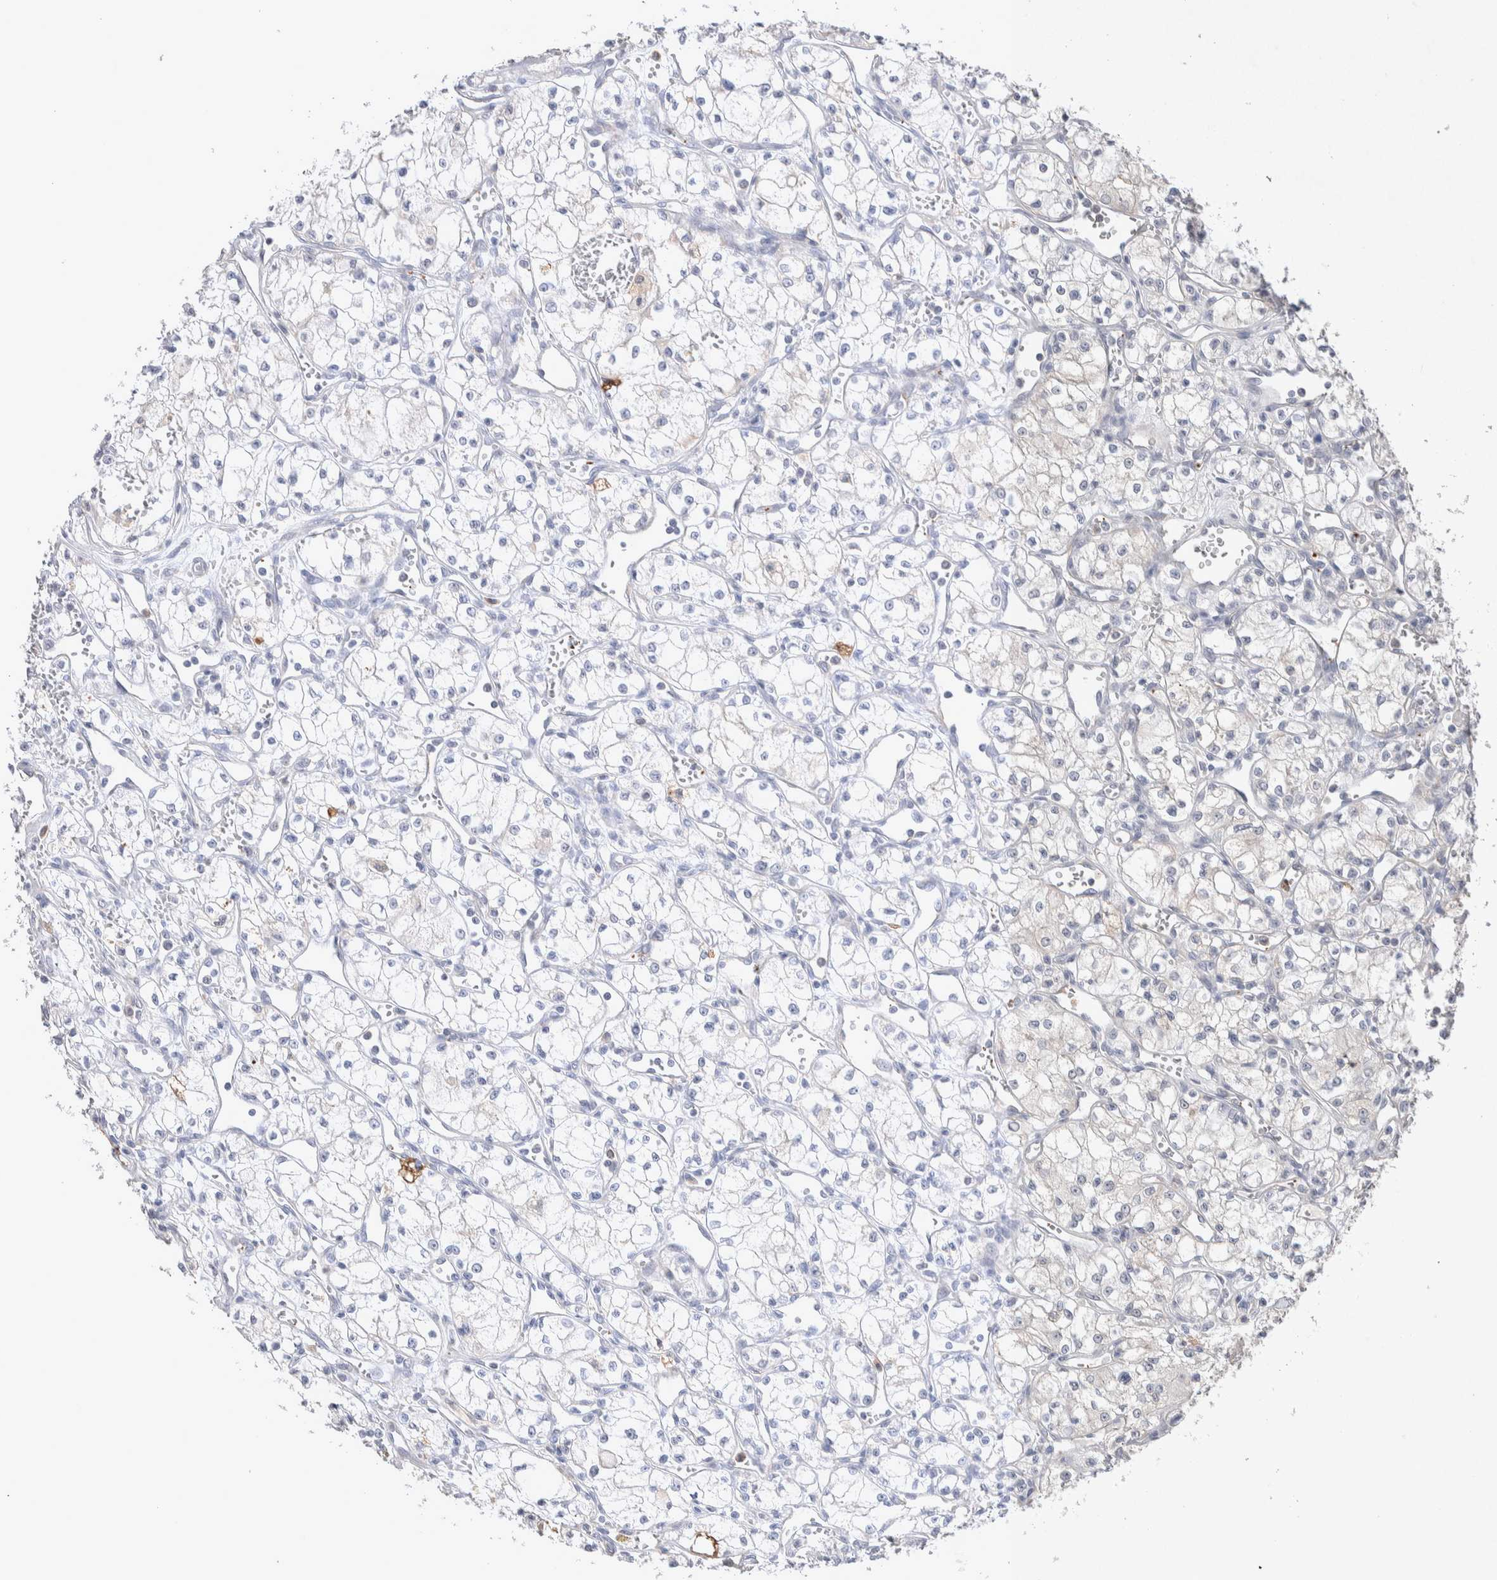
{"staining": {"intensity": "negative", "quantity": "none", "location": "none"}, "tissue": "renal cancer", "cell_type": "Tumor cells", "image_type": "cancer", "snomed": [{"axis": "morphology", "description": "Adenocarcinoma, NOS"}, {"axis": "topography", "description": "Kidney"}], "caption": "This is an immunohistochemistry photomicrograph of human adenocarcinoma (renal). There is no positivity in tumor cells.", "gene": "FFAR2", "patient": {"sex": "male", "age": 59}}